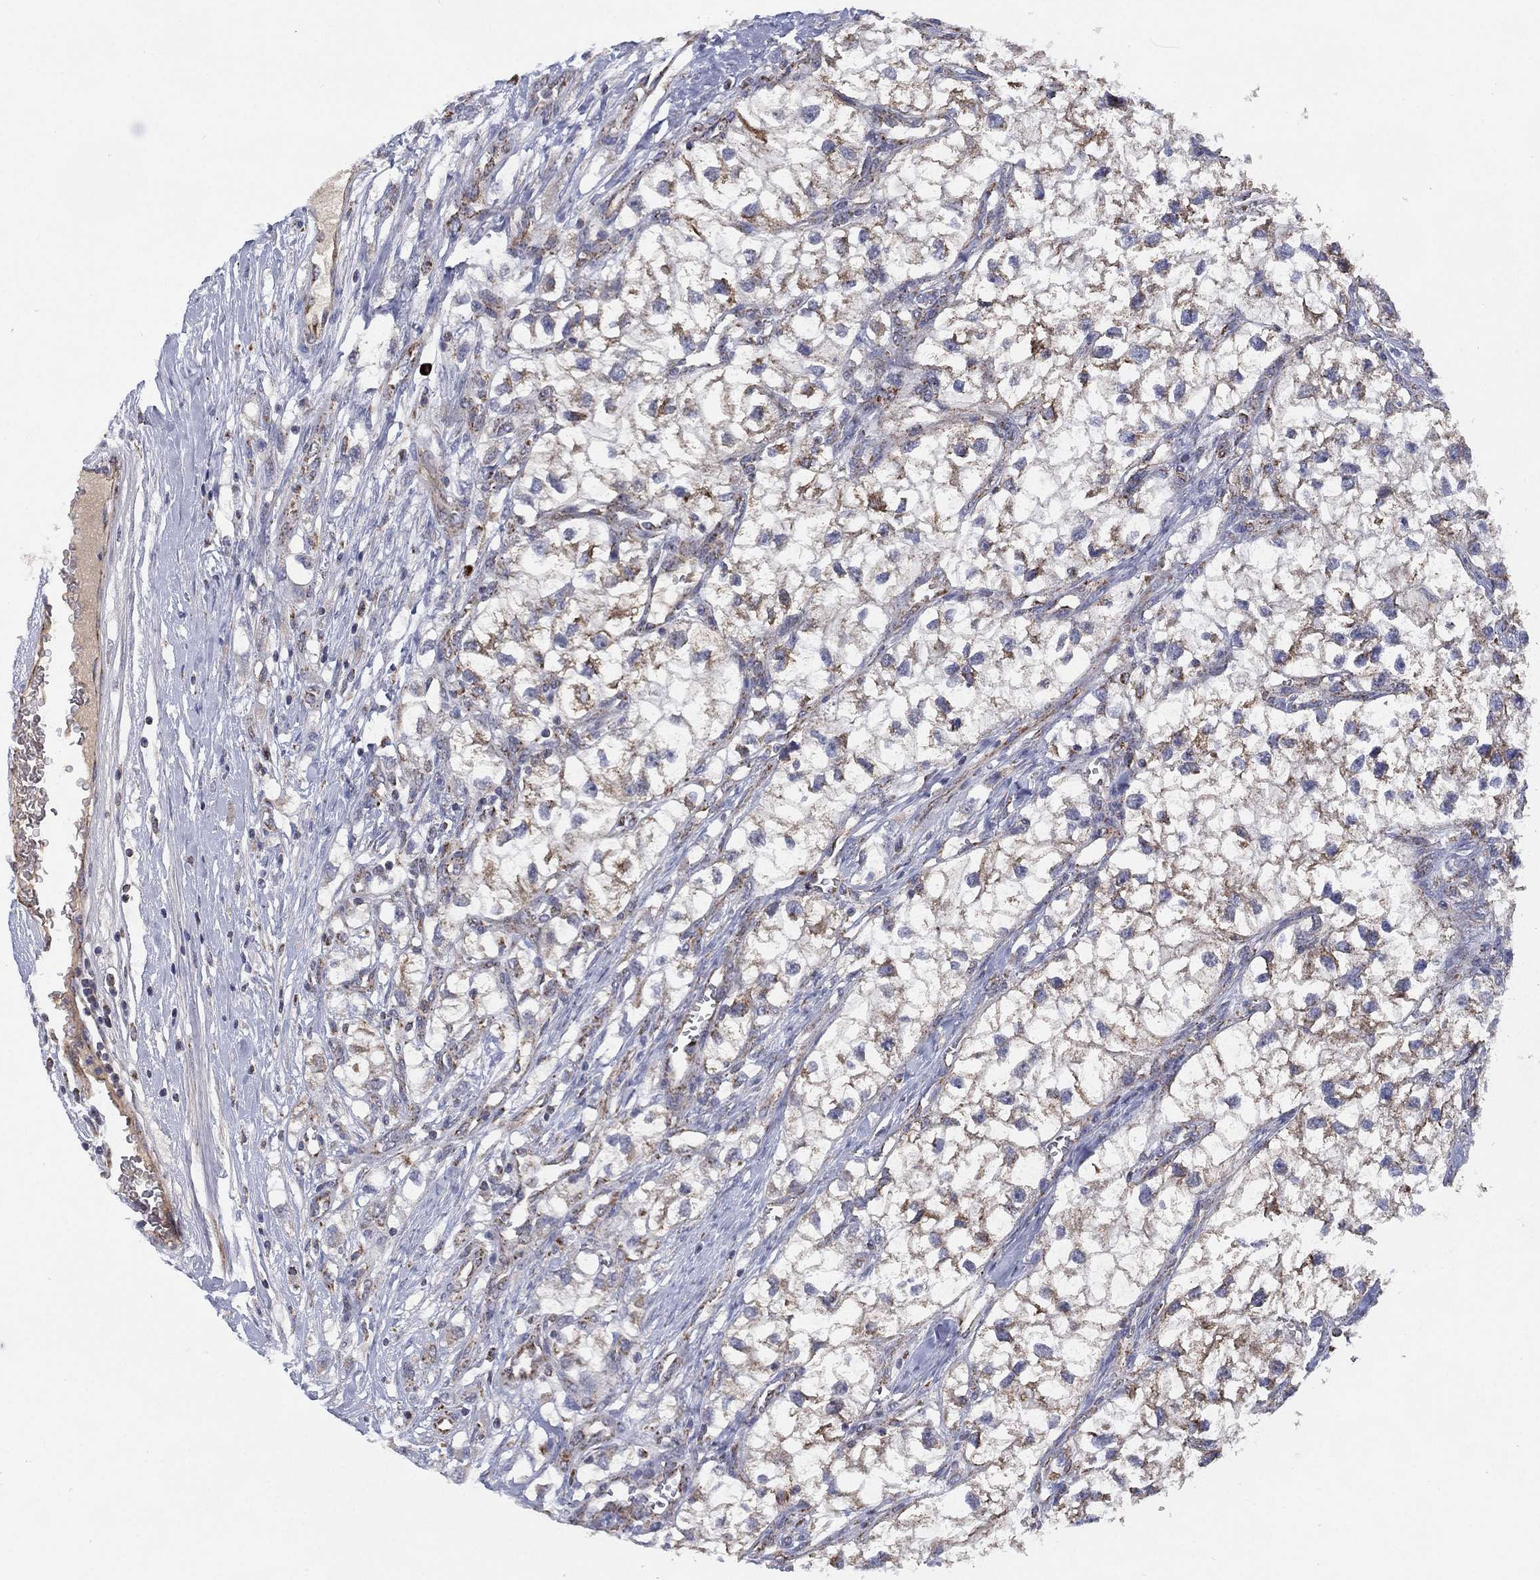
{"staining": {"intensity": "moderate", "quantity": "25%-75%", "location": "cytoplasmic/membranous"}, "tissue": "renal cancer", "cell_type": "Tumor cells", "image_type": "cancer", "snomed": [{"axis": "morphology", "description": "Adenocarcinoma, NOS"}, {"axis": "topography", "description": "Kidney"}], "caption": "The micrograph demonstrates staining of renal cancer, revealing moderate cytoplasmic/membranous protein staining (brown color) within tumor cells. The staining was performed using DAB, with brown indicating positive protein expression. Nuclei are stained blue with hematoxylin.", "gene": "PPP2R5A", "patient": {"sex": "male", "age": 59}}